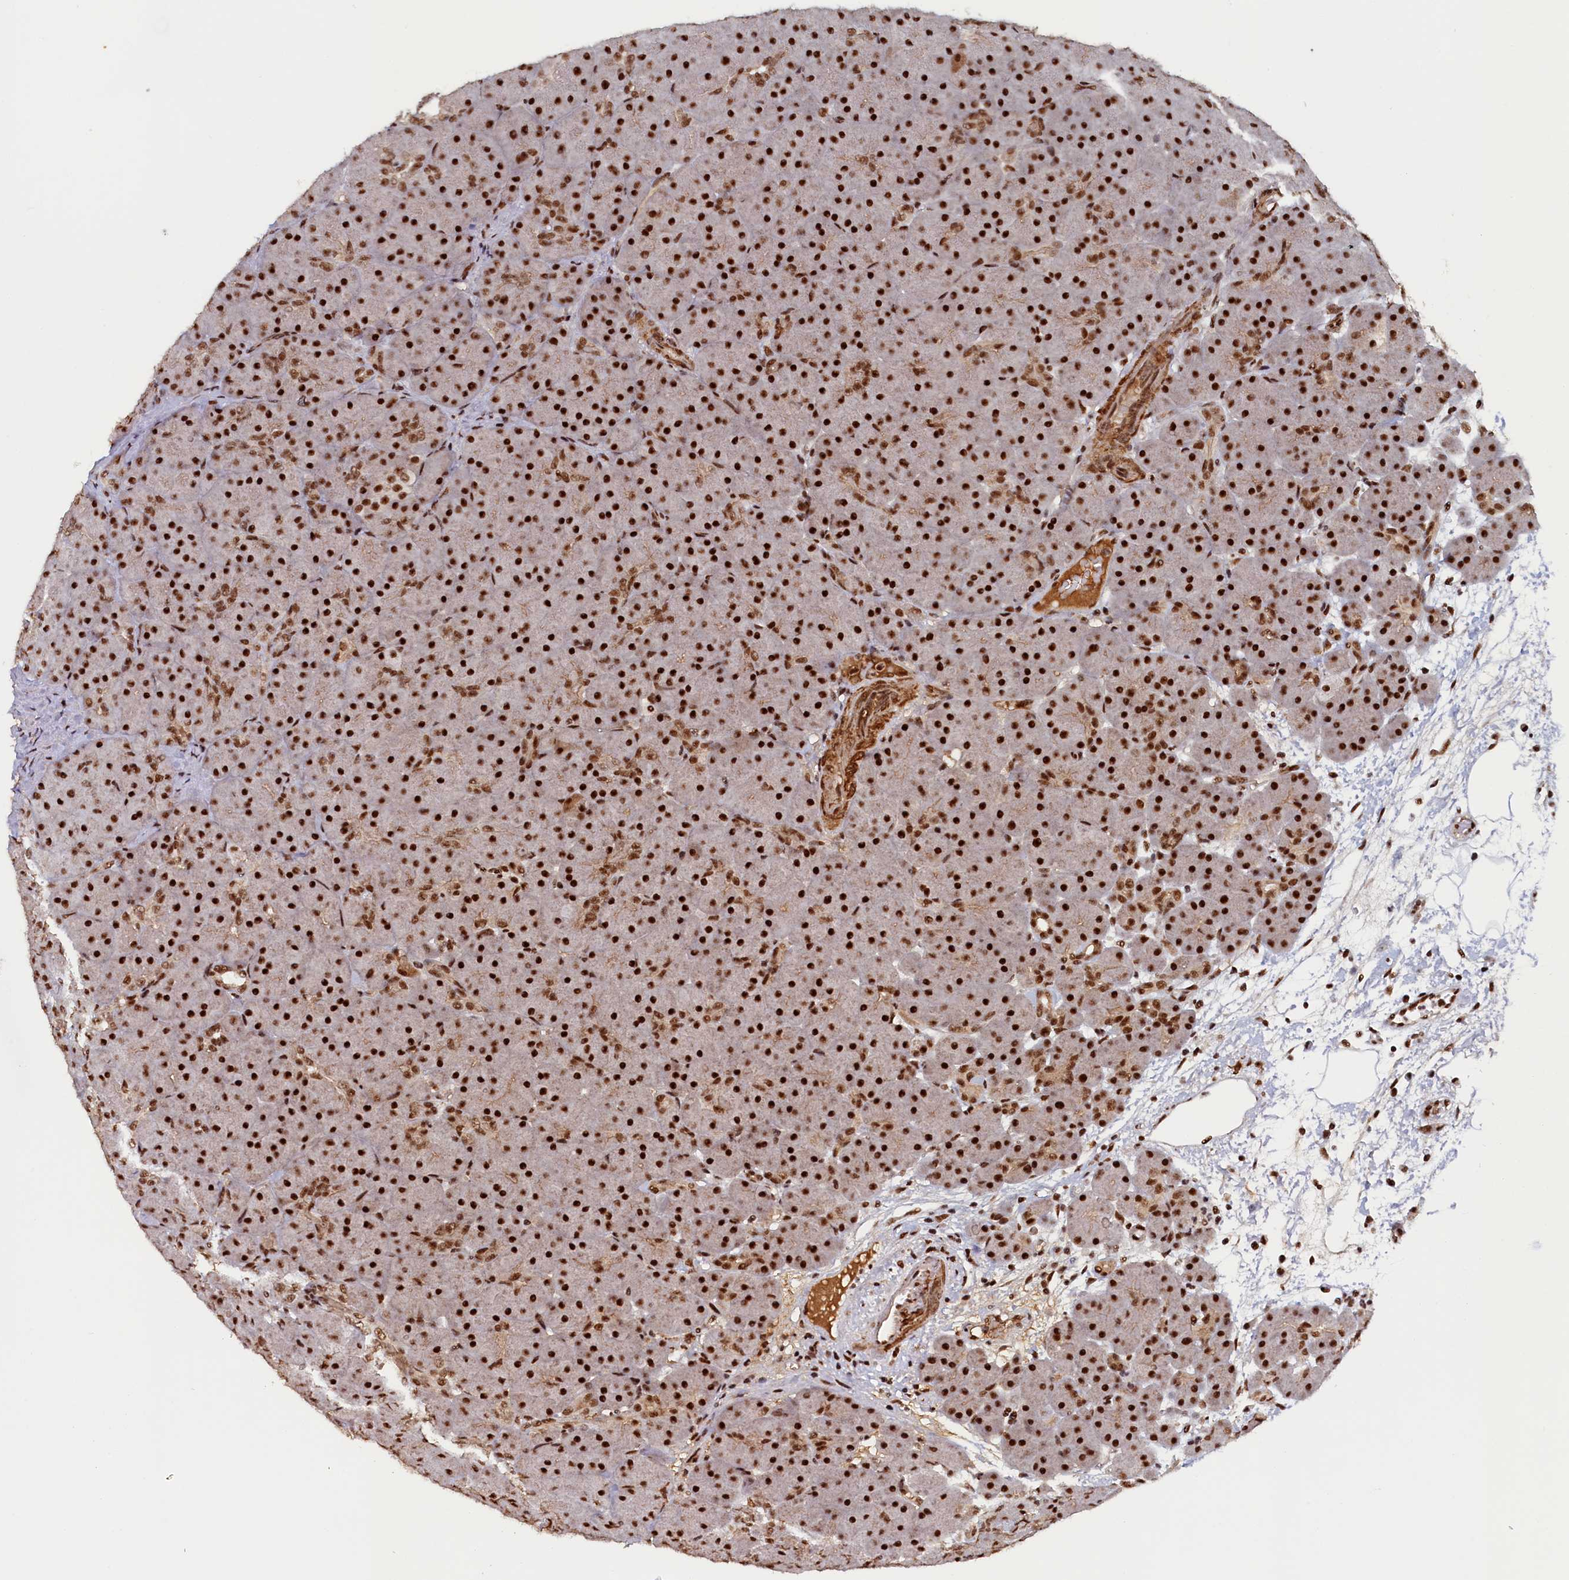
{"staining": {"intensity": "strong", "quantity": ">75%", "location": "cytoplasmic/membranous,nuclear"}, "tissue": "pancreas", "cell_type": "Exocrine glandular cells", "image_type": "normal", "snomed": [{"axis": "morphology", "description": "Normal tissue, NOS"}, {"axis": "topography", "description": "Pancreas"}], "caption": "The immunohistochemical stain highlights strong cytoplasmic/membranous,nuclear expression in exocrine glandular cells of unremarkable pancreas.", "gene": "ZC3H18", "patient": {"sex": "male", "age": 66}}